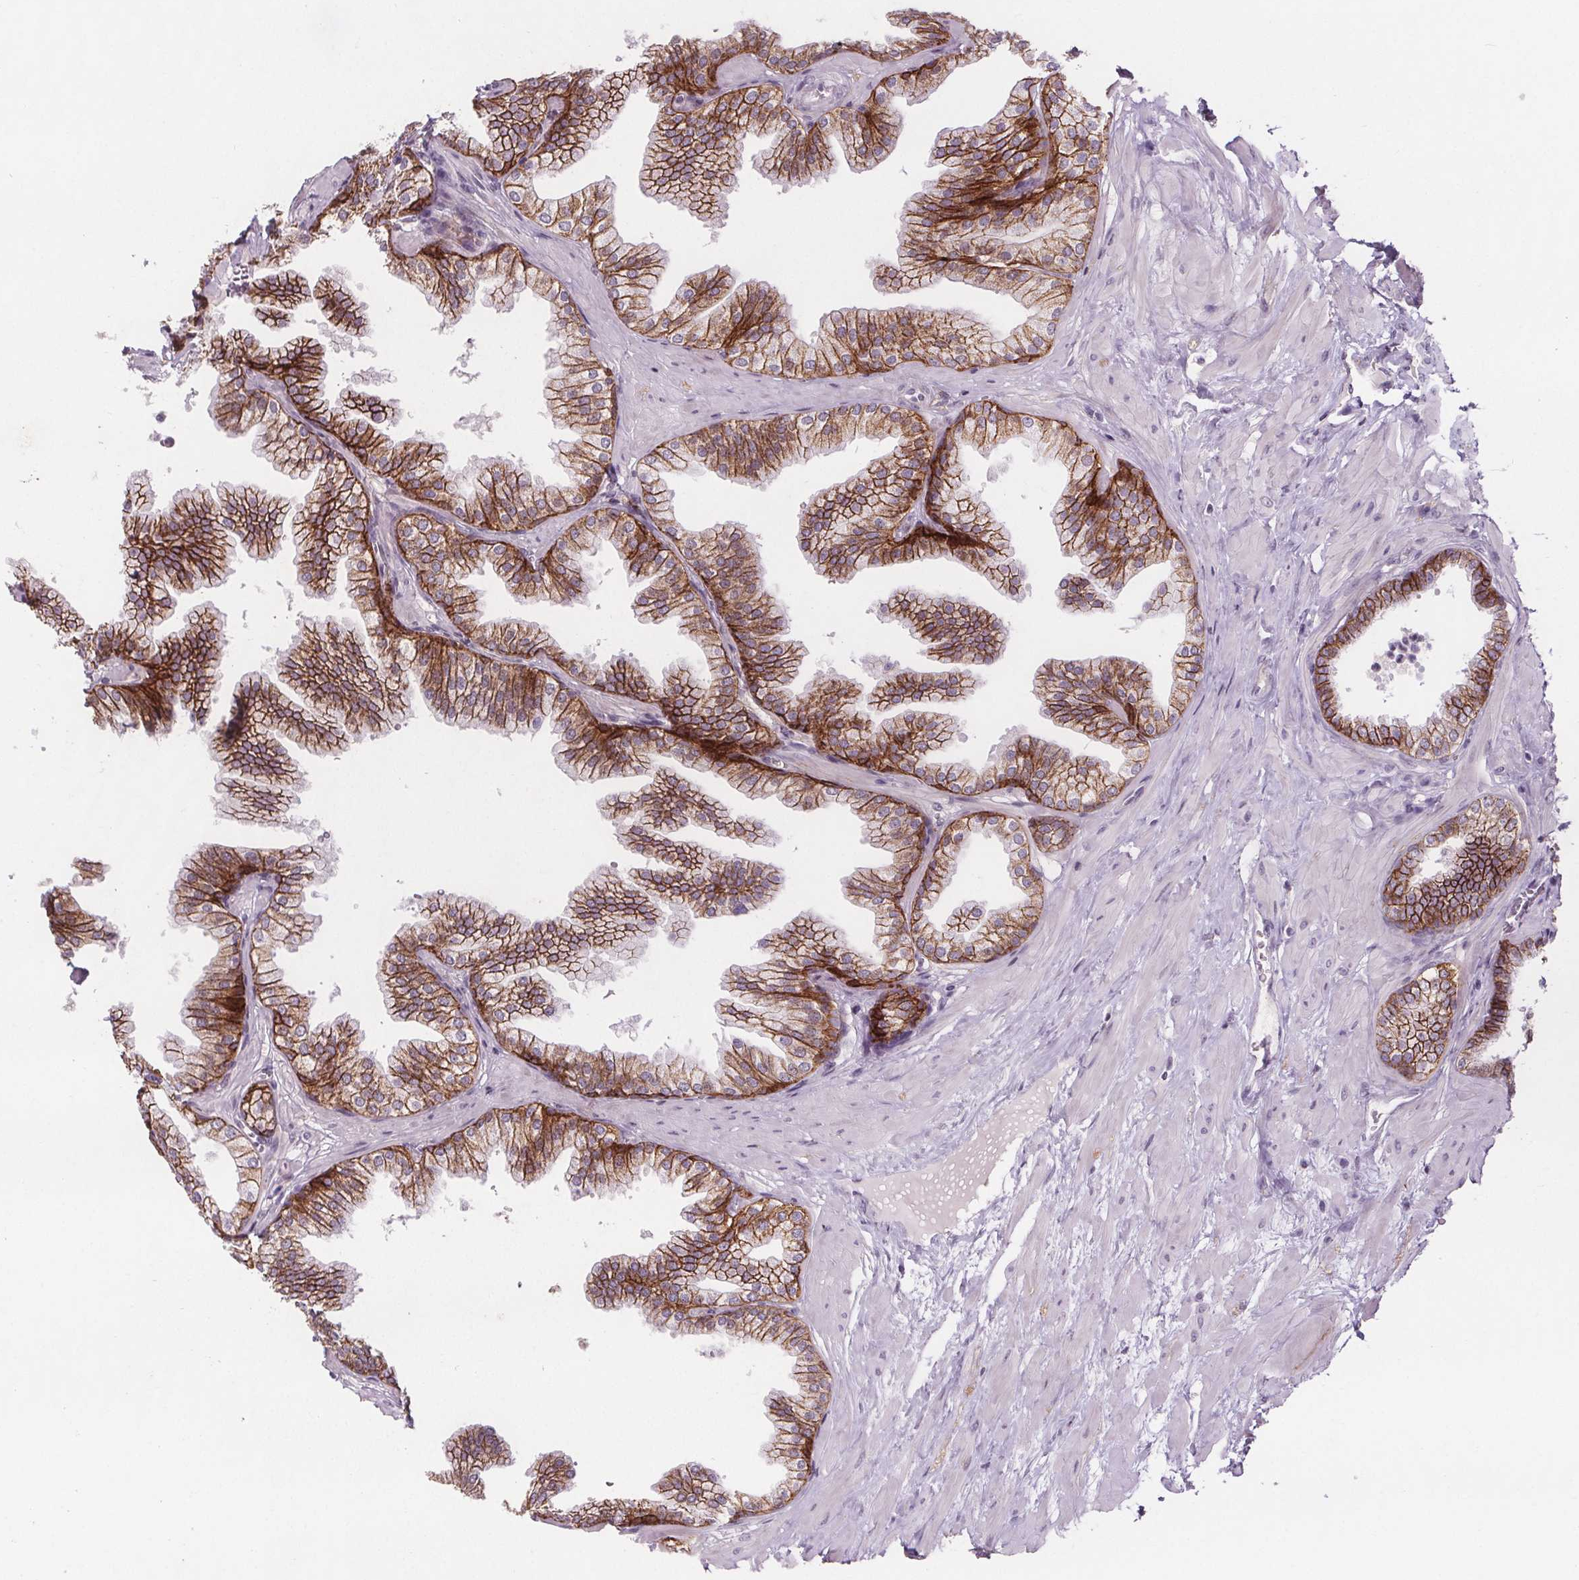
{"staining": {"intensity": "strong", "quantity": ">75%", "location": "cytoplasmic/membranous"}, "tissue": "prostate", "cell_type": "Glandular cells", "image_type": "normal", "snomed": [{"axis": "morphology", "description": "Normal tissue, NOS"}, {"axis": "topography", "description": "Prostate"}], "caption": "The immunohistochemical stain labels strong cytoplasmic/membranous expression in glandular cells of benign prostate.", "gene": "ATP1A1", "patient": {"sex": "male", "age": 37}}